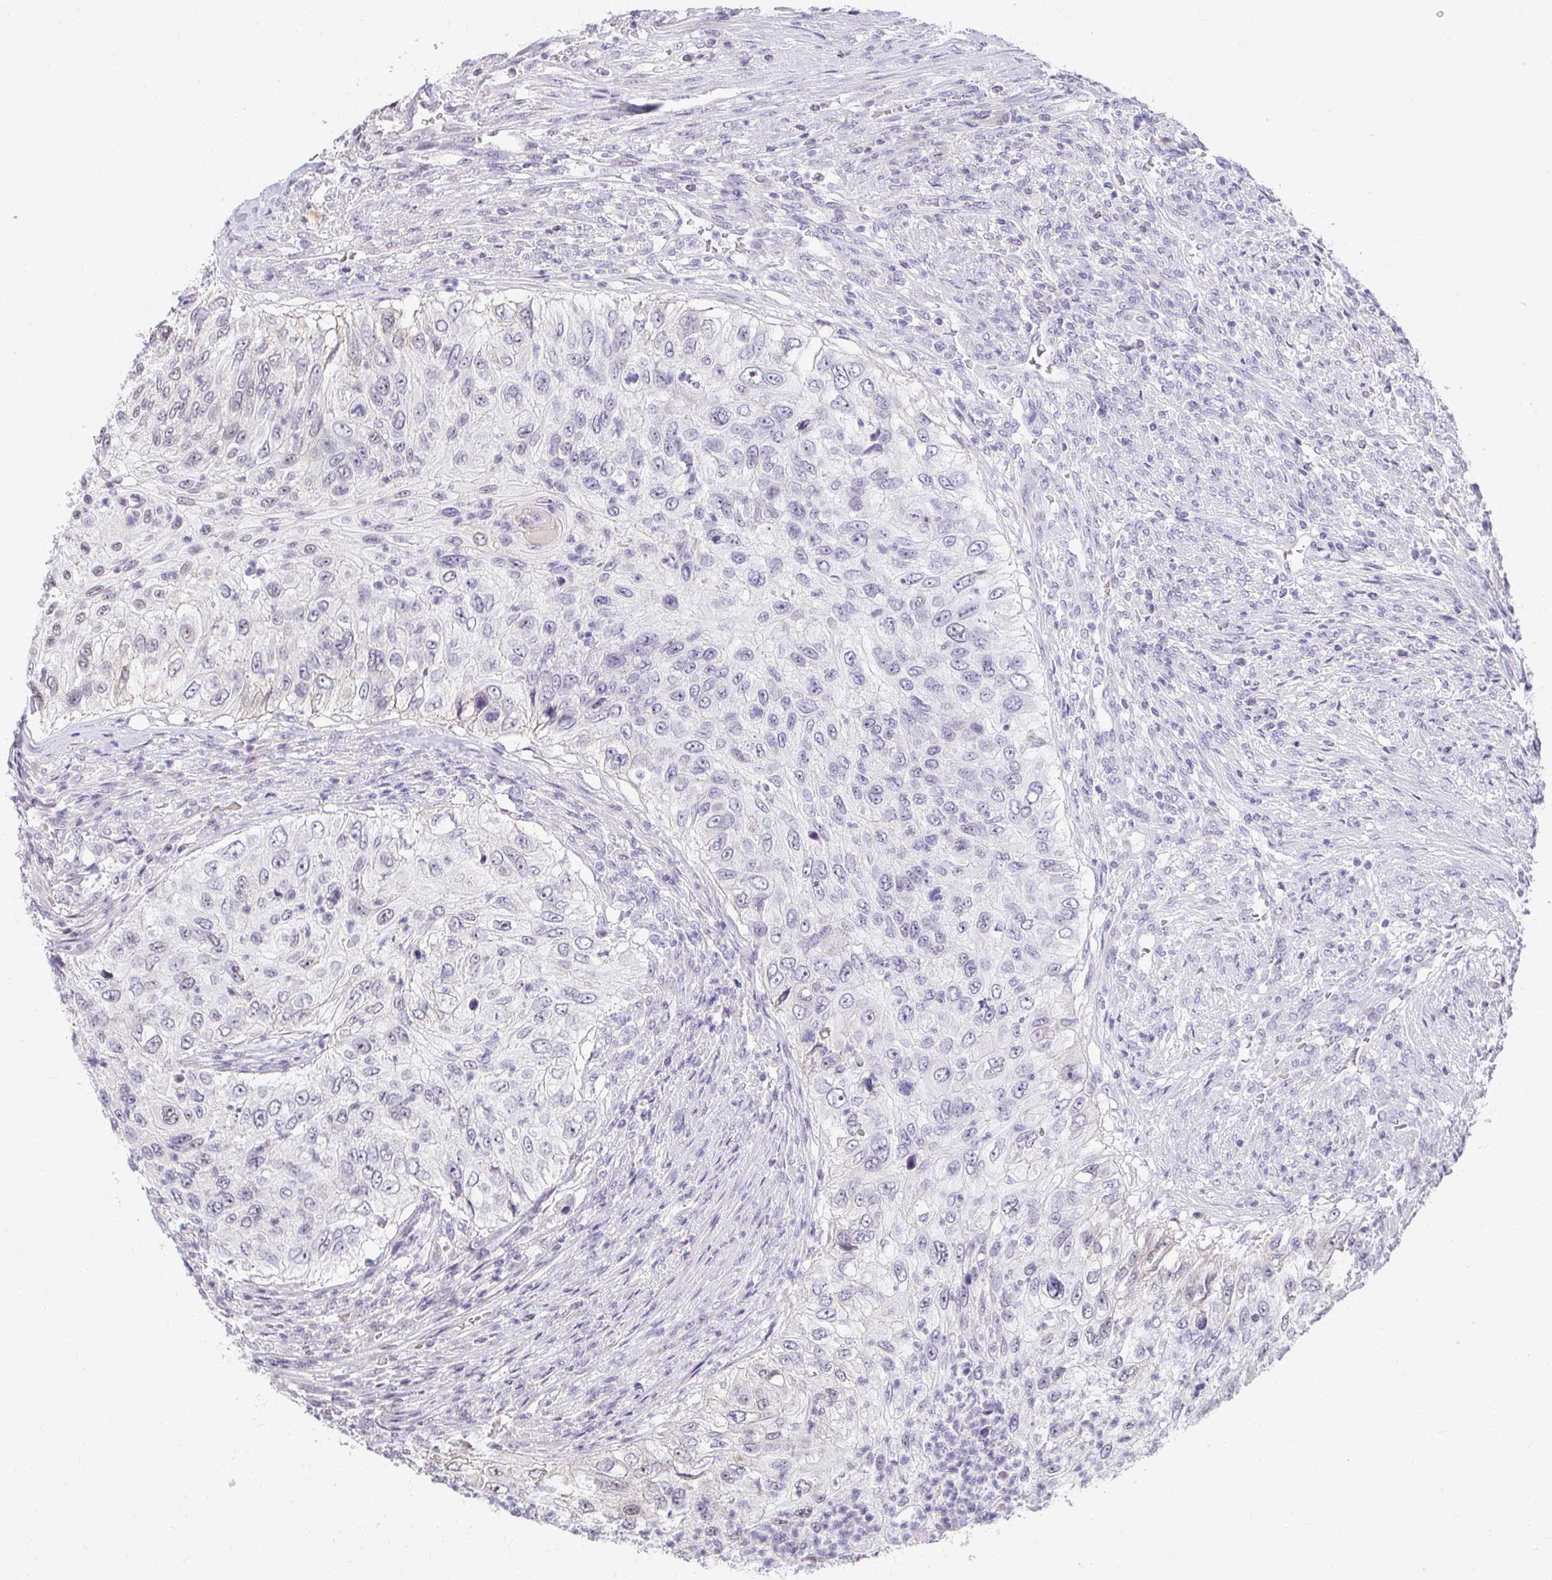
{"staining": {"intensity": "negative", "quantity": "none", "location": "none"}, "tissue": "urothelial cancer", "cell_type": "Tumor cells", "image_type": "cancer", "snomed": [{"axis": "morphology", "description": "Urothelial carcinoma, High grade"}, {"axis": "topography", "description": "Urinary bladder"}], "caption": "The immunohistochemistry (IHC) image has no significant positivity in tumor cells of urothelial cancer tissue.", "gene": "ANK3", "patient": {"sex": "female", "age": 60}}